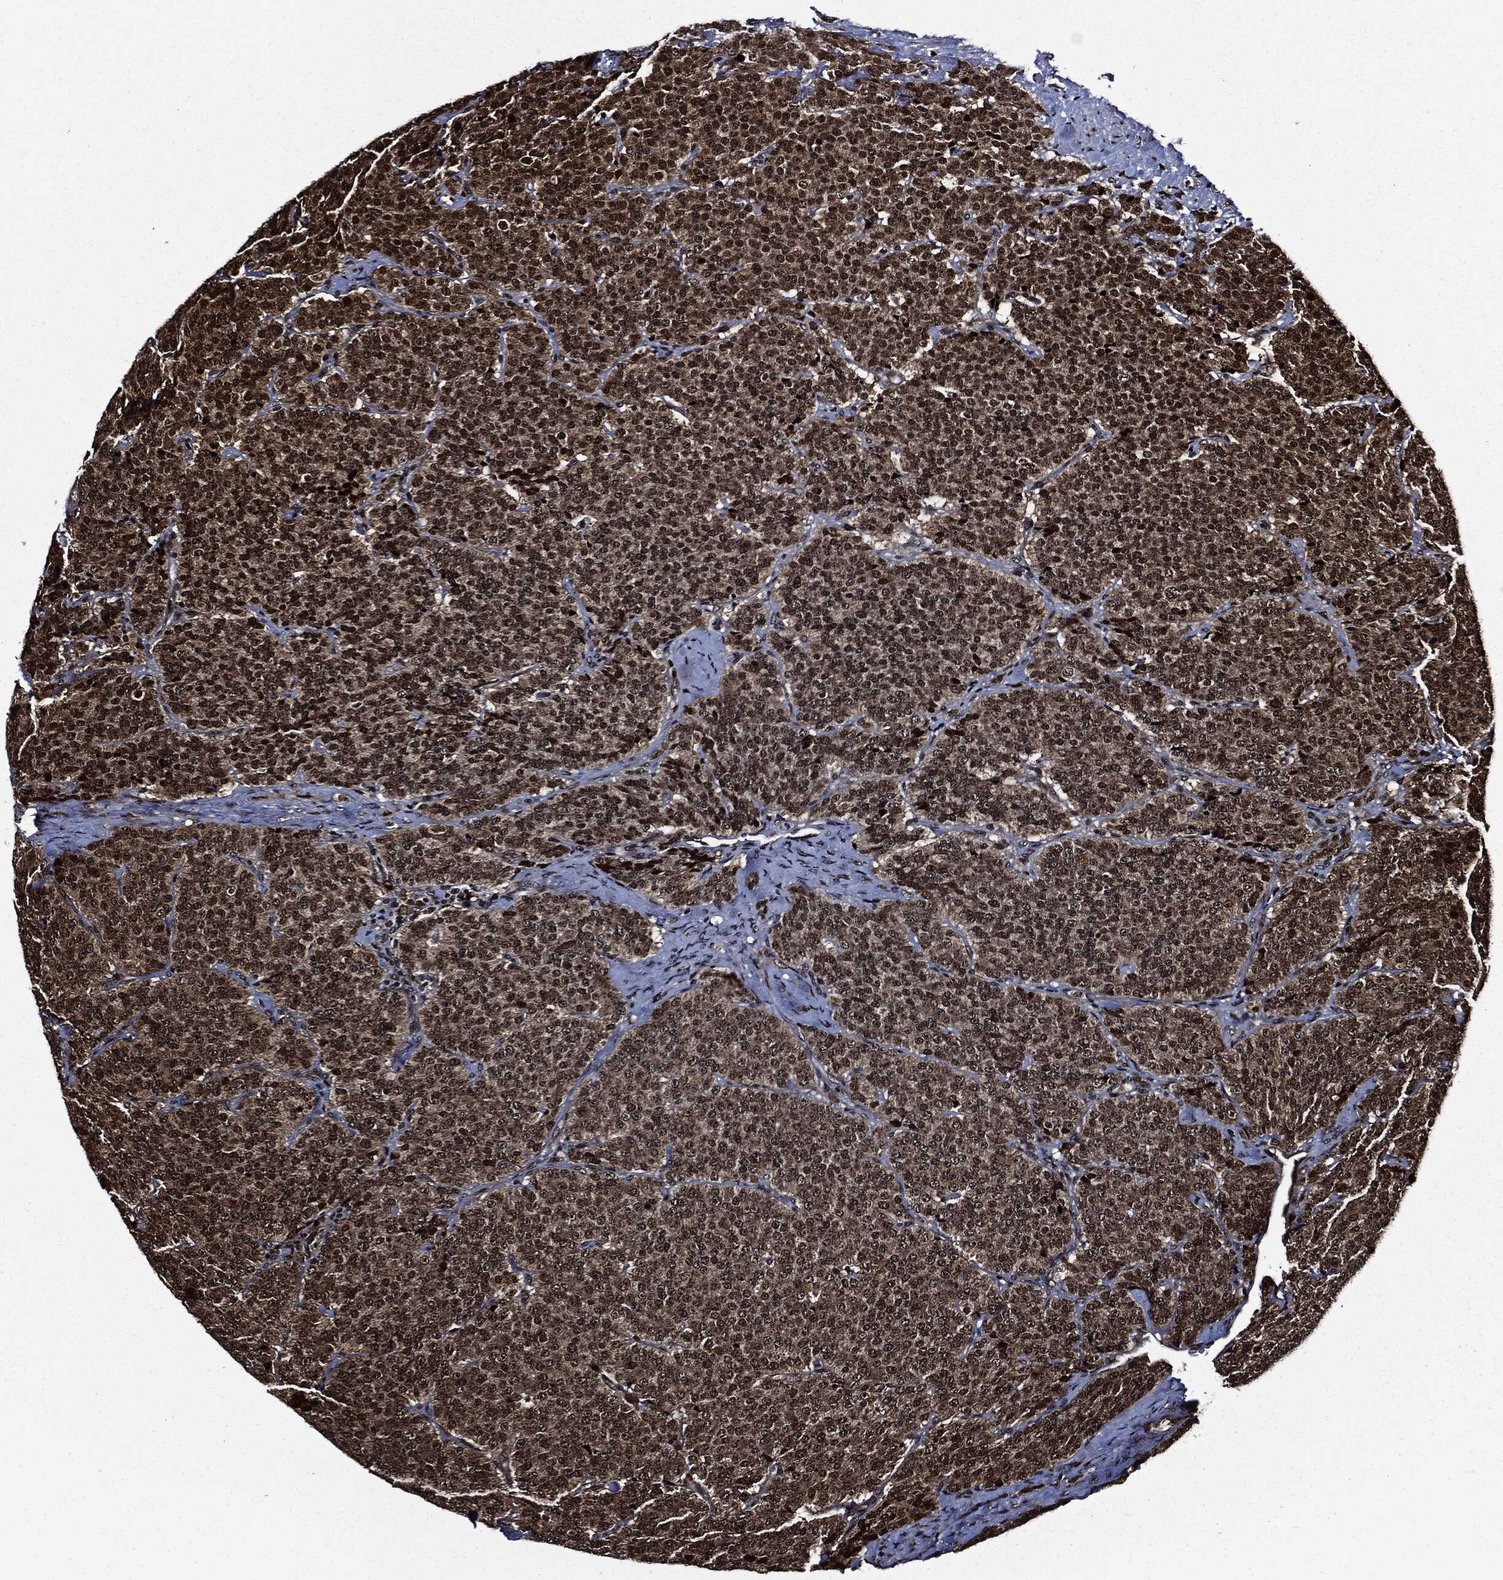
{"staining": {"intensity": "moderate", "quantity": ">75%", "location": "cytoplasmic/membranous,nuclear"}, "tissue": "carcinoid", "cell_type": "Tumor cells", "image_type": "cancer", "snomed": [{"axis": "morphology", "description": "Carcinoid, malignant, NOS"}, {"axis": "topography", "description": "Small intestine"}], "caption": "Brown immunohistochemical staining in human carcinoid reveals moderate cytoplasmic/membranous and nuclear positivity in approximately >75% of tumor cells.", "gene": "SUGT1", "patient": {"sex": "female", "age": 58}}